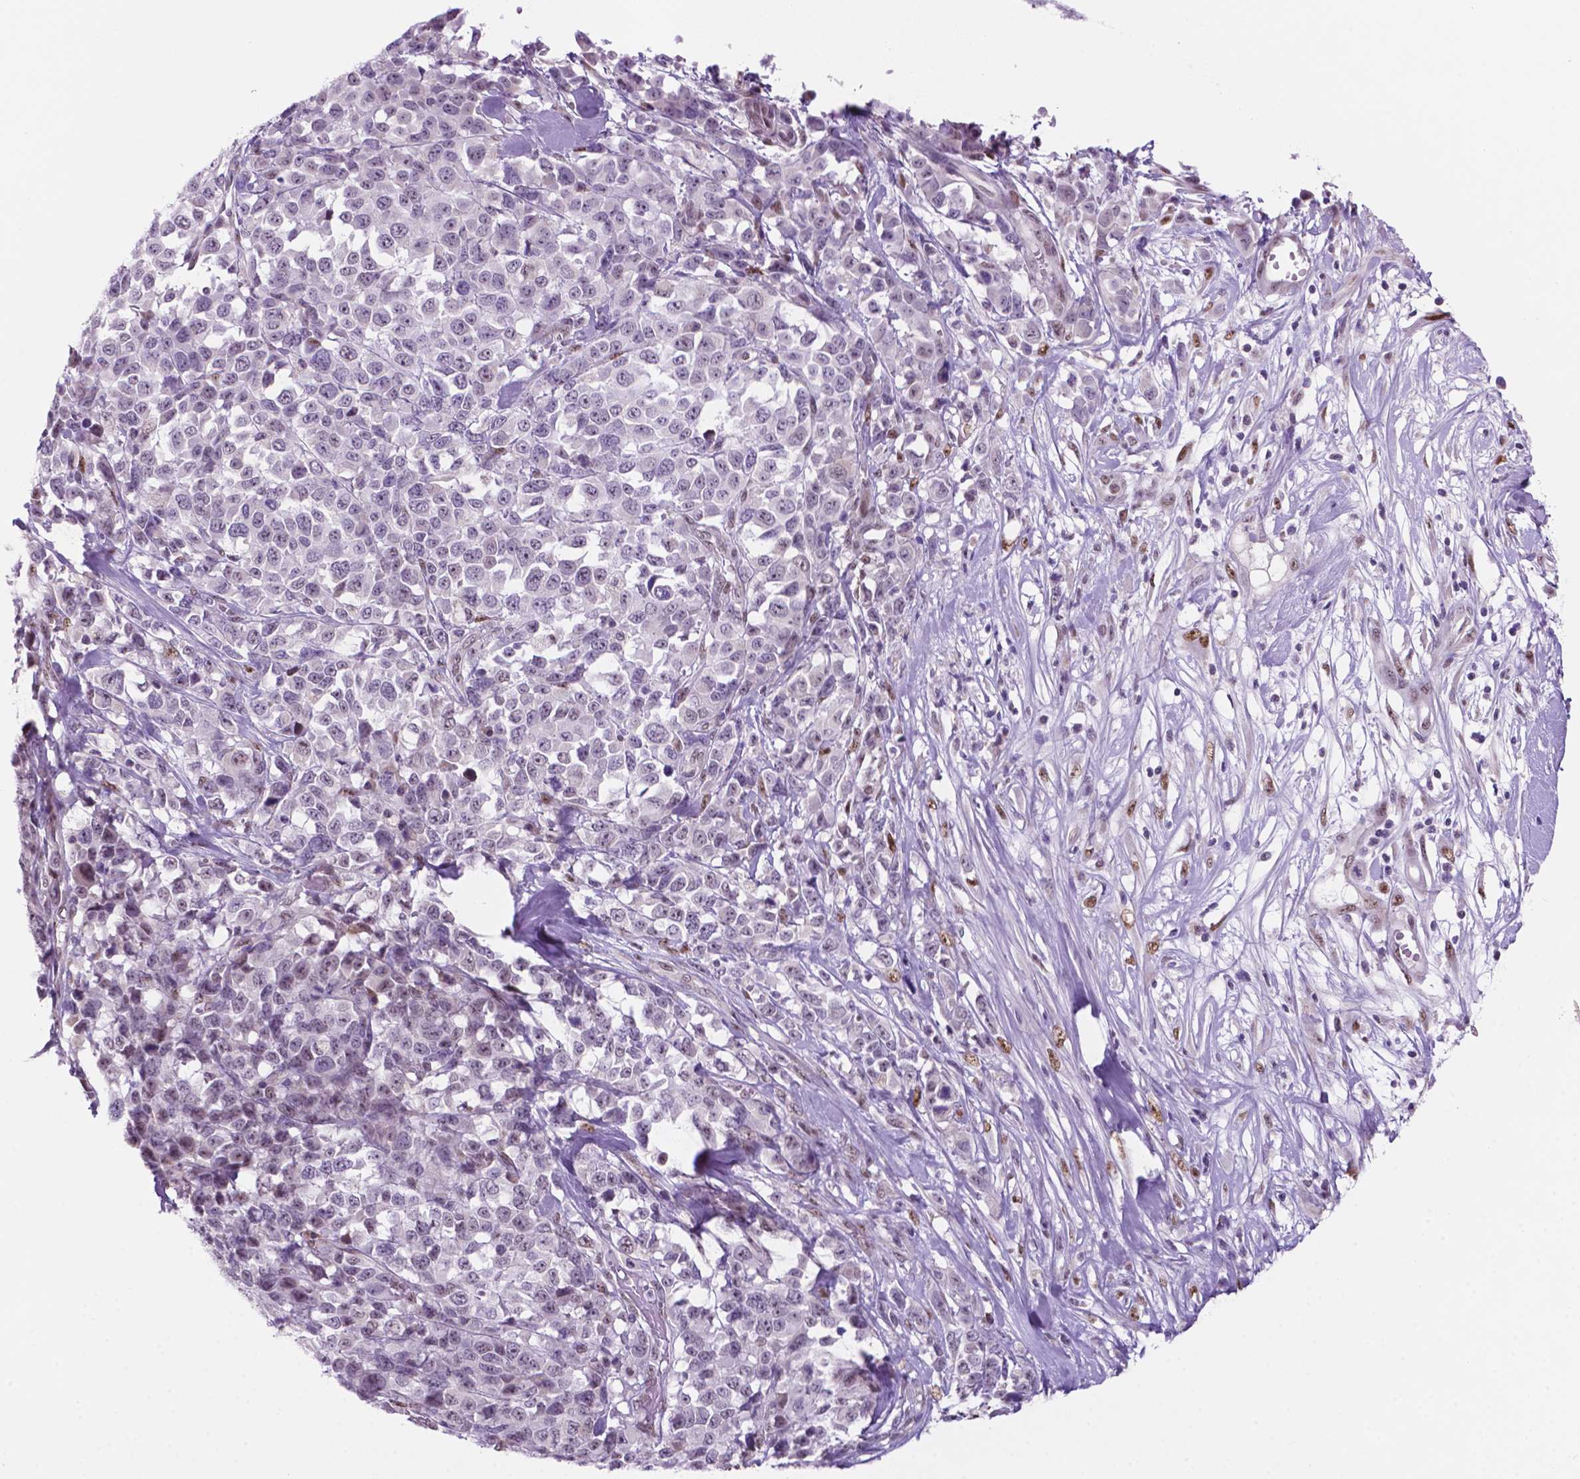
{"staining": {"intensity": "negative", "quantity": "none", "location": "none"}, "tissue": "melanoma", "cell_type": "Tumor cells", "image_type": "cancer", "snomed": [{"axis": "morphology", "description": "Malignant melanoma, Metastatic site"}, {"axis": "topography", "description": "Skin"}], "caption": "Melanoma was stained to show a protein in brown. There is no significant positivity in tumor cells.", "gene": "C18orf21", "patient": {"sex": "male", "age": 84}}